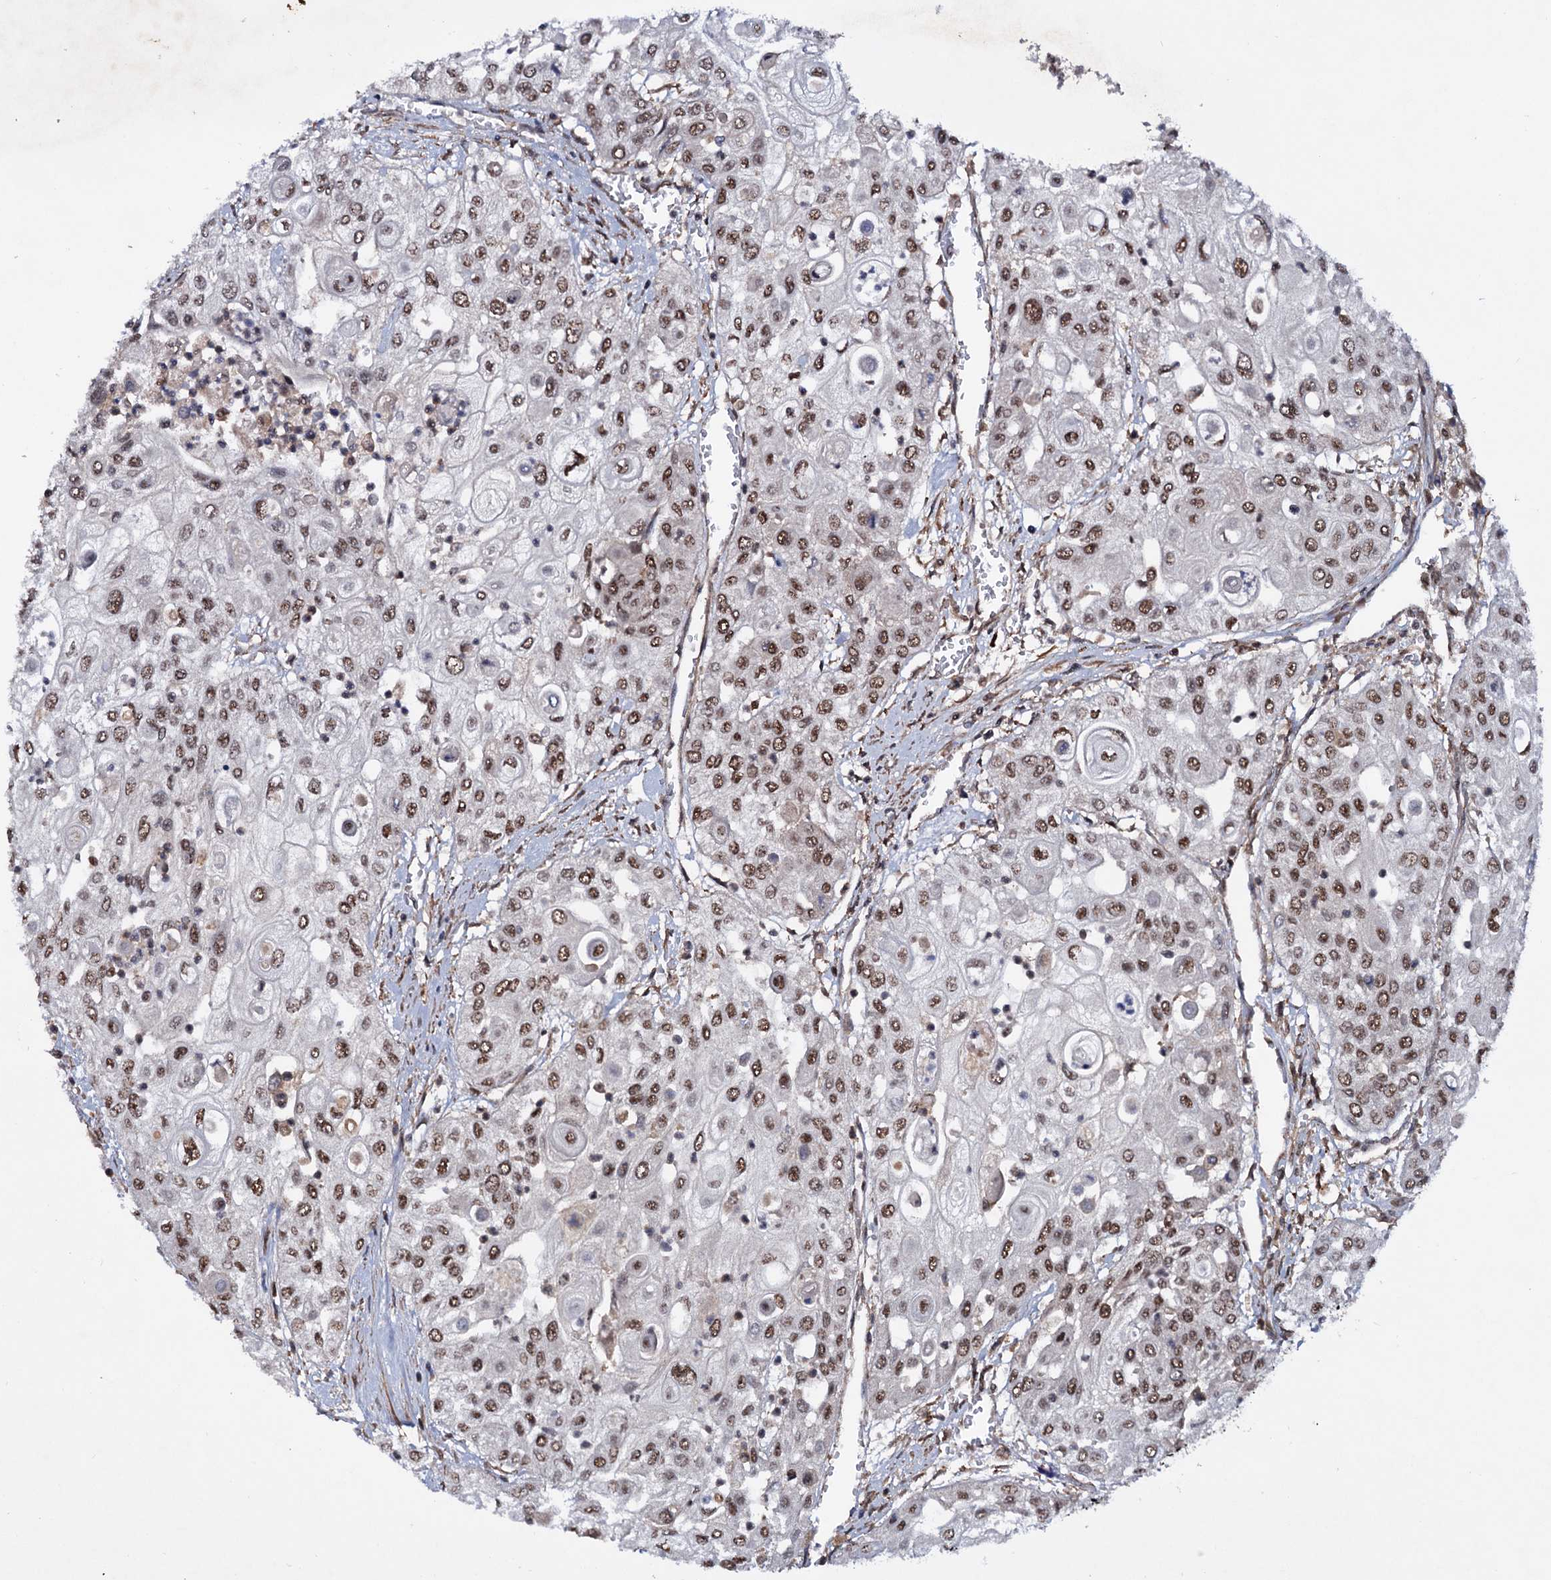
{"staining": {"intensity": "moderate", "quantity": ">75%", "location": "nuclear"}, "tissue": "urothelial cancer", "cell_type": "Tumor cells", "image_type": "cancer", "snomed": [{"axis": "morphology", "description": "Urothelial carcinoma, High grade"}, {"axis": "topography", "description": "Urinary bladder"}], "caption": "Urothelial cancer stained with a protein marker demonstrates moderate staining in tumor cells.", "gene": "TBC1D12", "patient": {"sex": "female", "age": 79}}